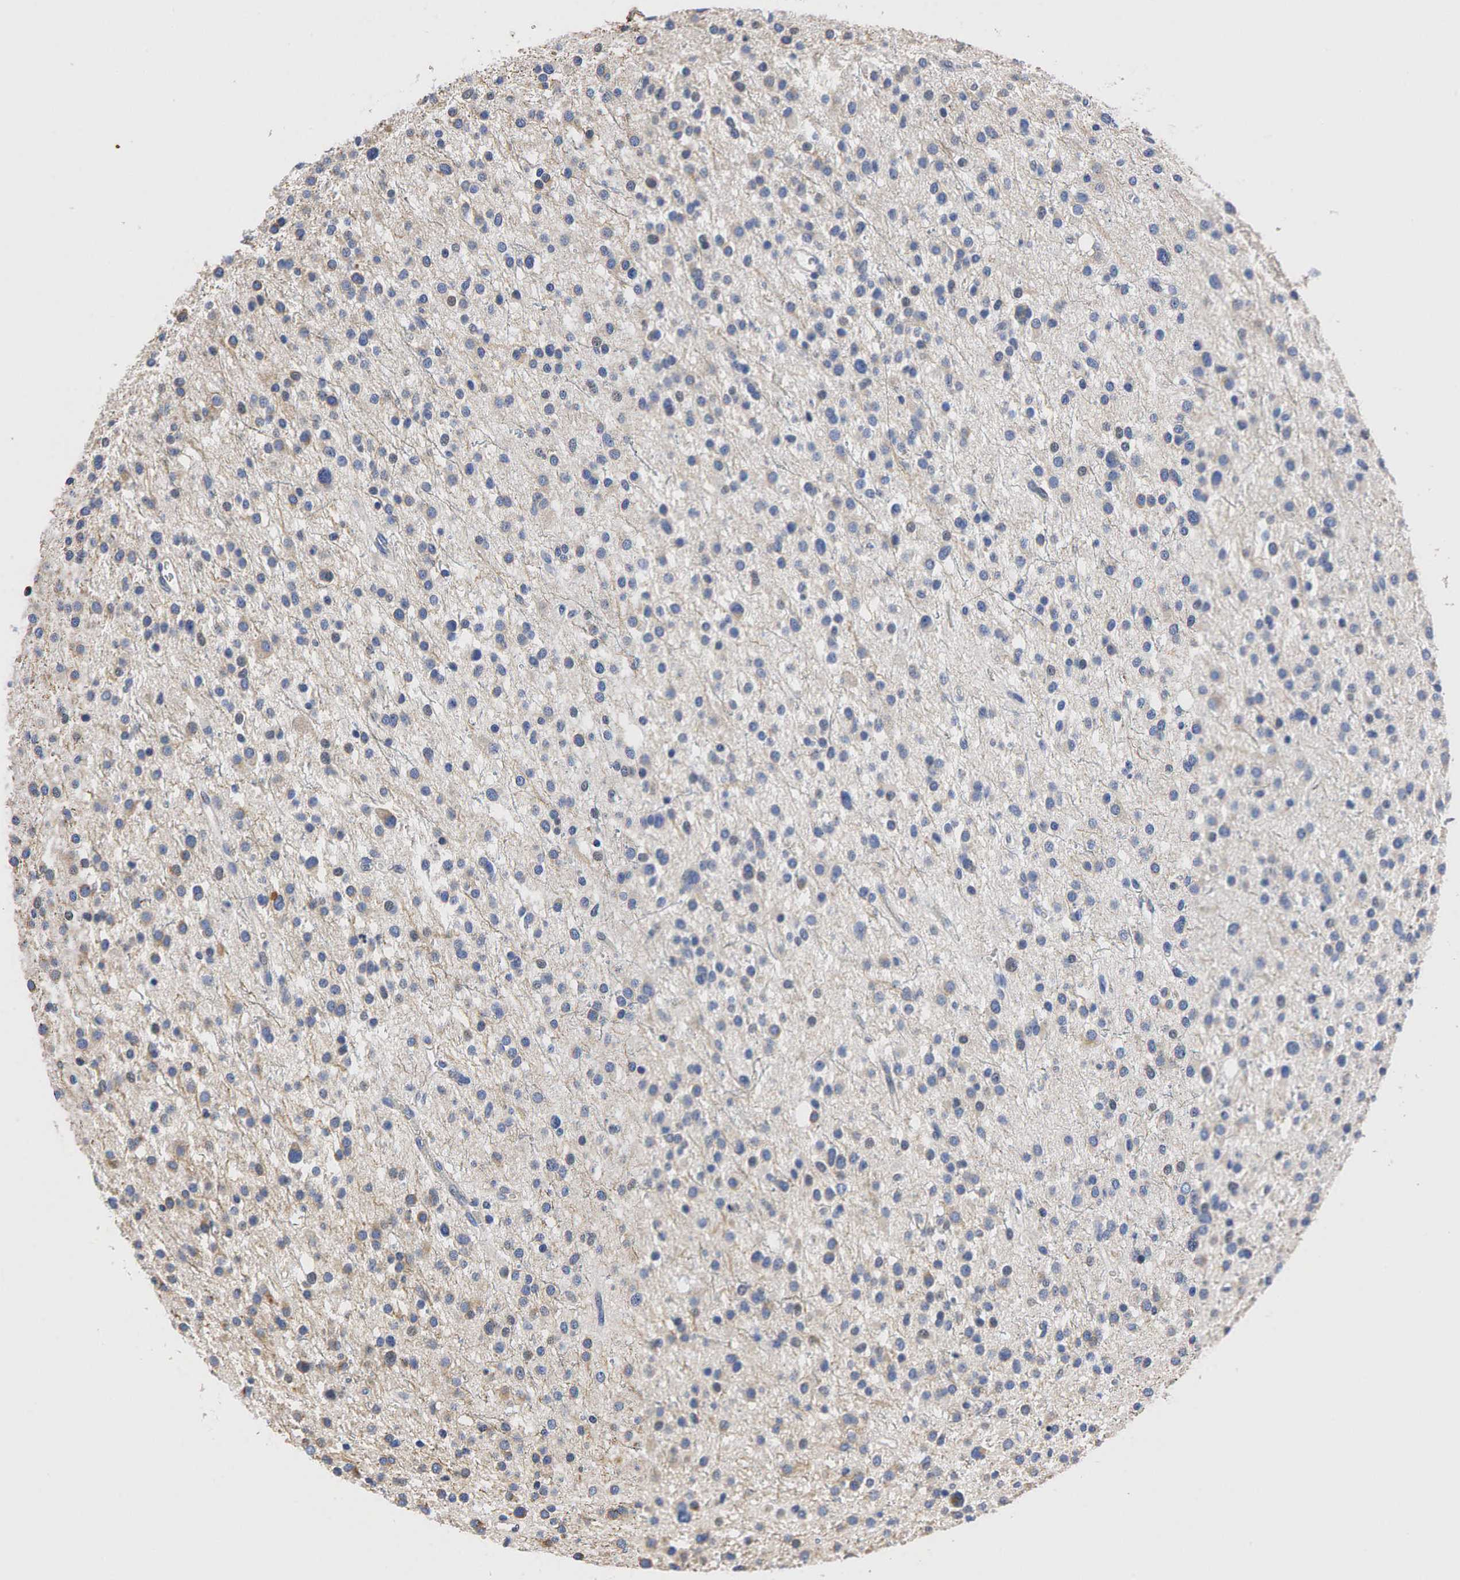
{"staining": {"intensity": "weak", "quantity": "25%-75%", "location": "cytoplasmic/membranous"}, "tissue": "glioma", "cell_type": "Tumor cells", "image_type": "cancer", "snomed": [{"axis": "morphology", "description": "Glioma, malignant, Low grade"}, {"axis": "topography", "description": "Brain"}], "caption": "IHC staining of malignant low-grade glioma, which displays low levels of weak cytoplasmic/membranous positivity in about 25%-75% of tumor cells indicating weak cytoplasmic/membranous protein positivity. The staining was performed using DAB (3,3'-diaminobenzidine) (brown) for protein detection and nuclei were counterstained in hematoxylin (blue).", "gene": "PGR", "patient": {"sex": "female", "age": 36}}